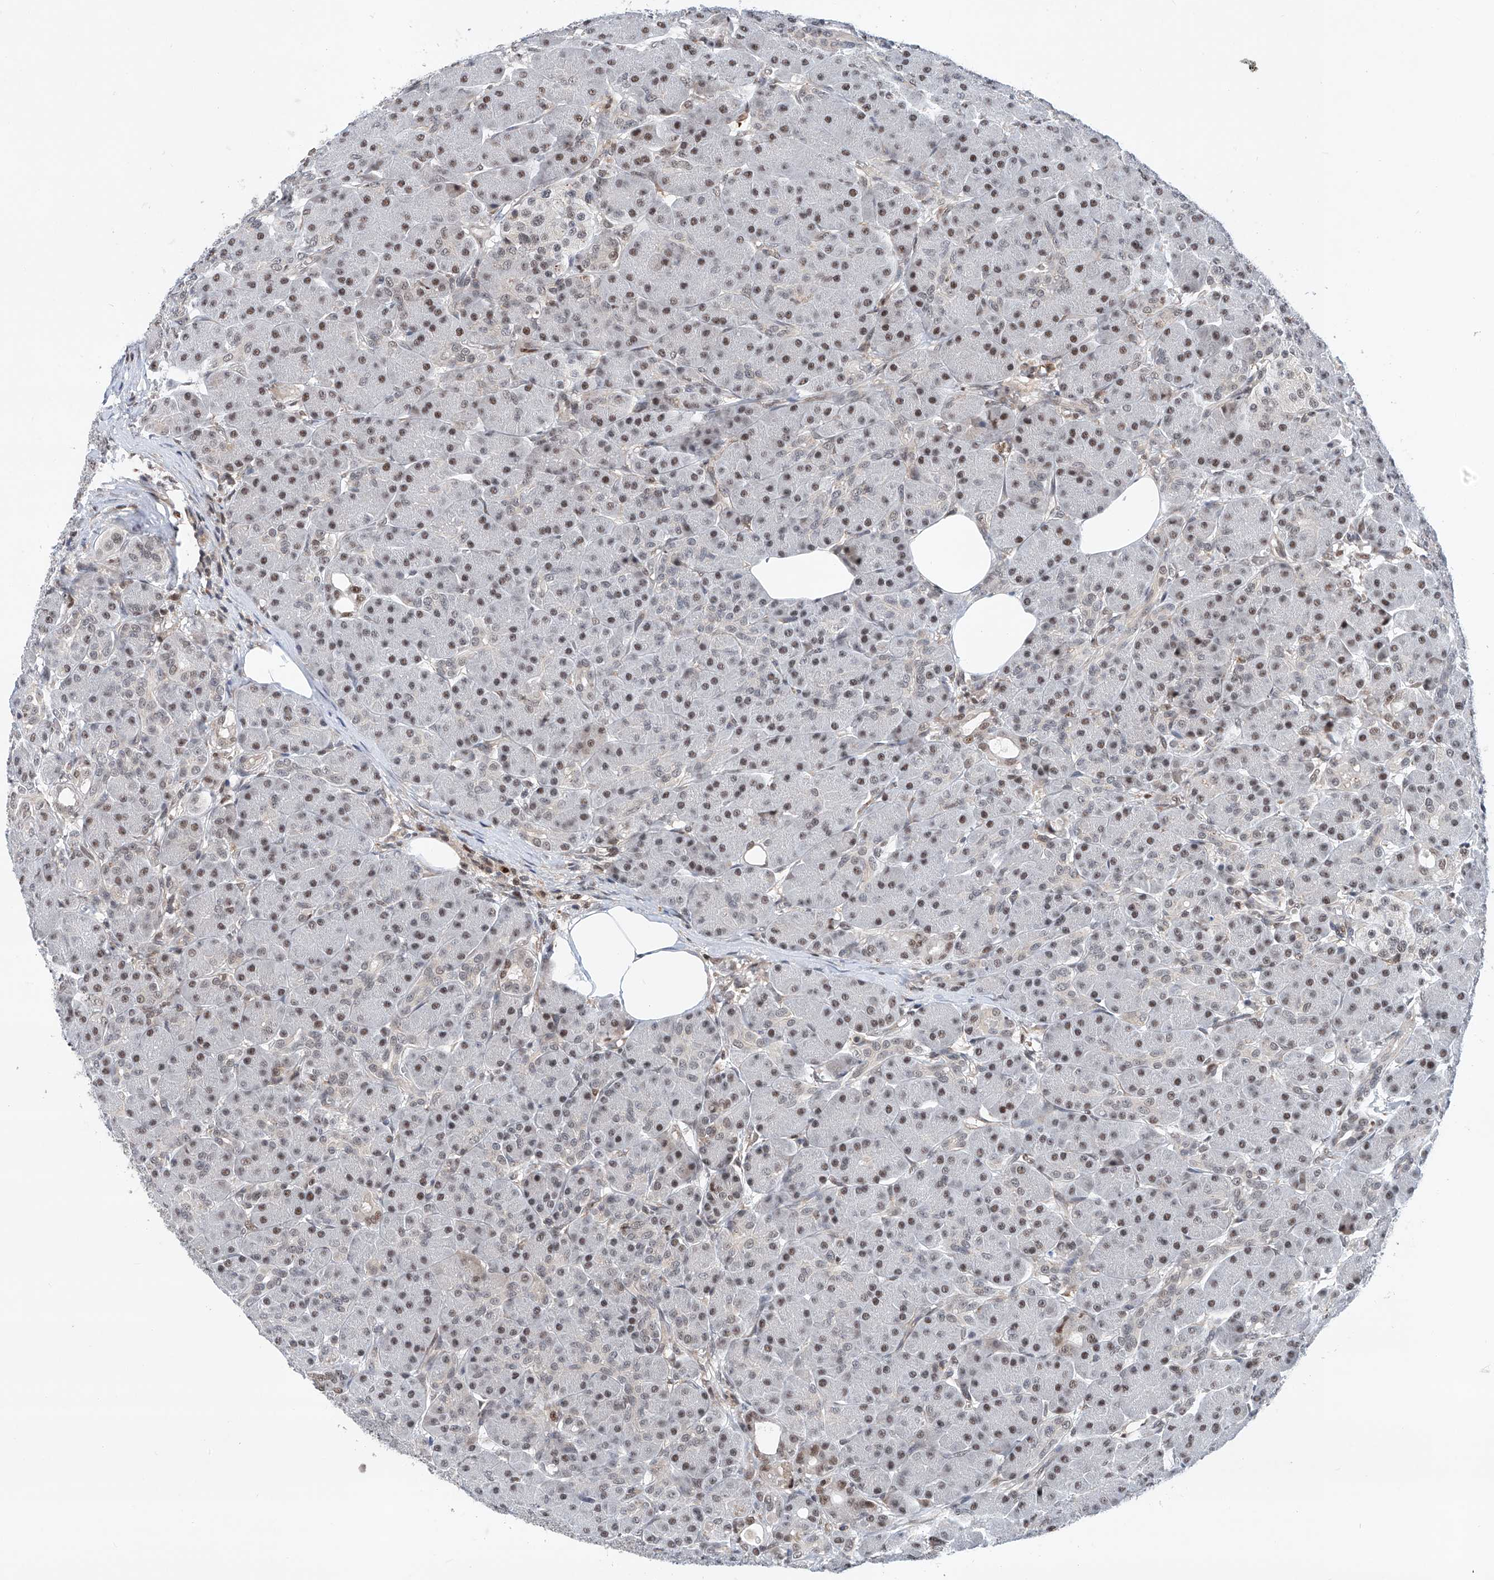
{"staining": {"intensity": "weak", "quantity": "25%-75%", "location": "nuclear"}, "tissue": "pancreas", "cell_type": "Exocrine glandular cells", "image_type": "normal", "snomed": [{"axis": "morphology", "description": "Normal tissue, NOS"}, {"axis": "topography", "description": "Pancreas"}], "caption": "Weak nuclear expression for a protein is identified in approximately 25%-75% of exocrine glandular cells of unremarkable pancreas using immunohistochemistry (IHC).", "gene": "SNRNP200", "patient": {"sex": "male", "age": 63}}